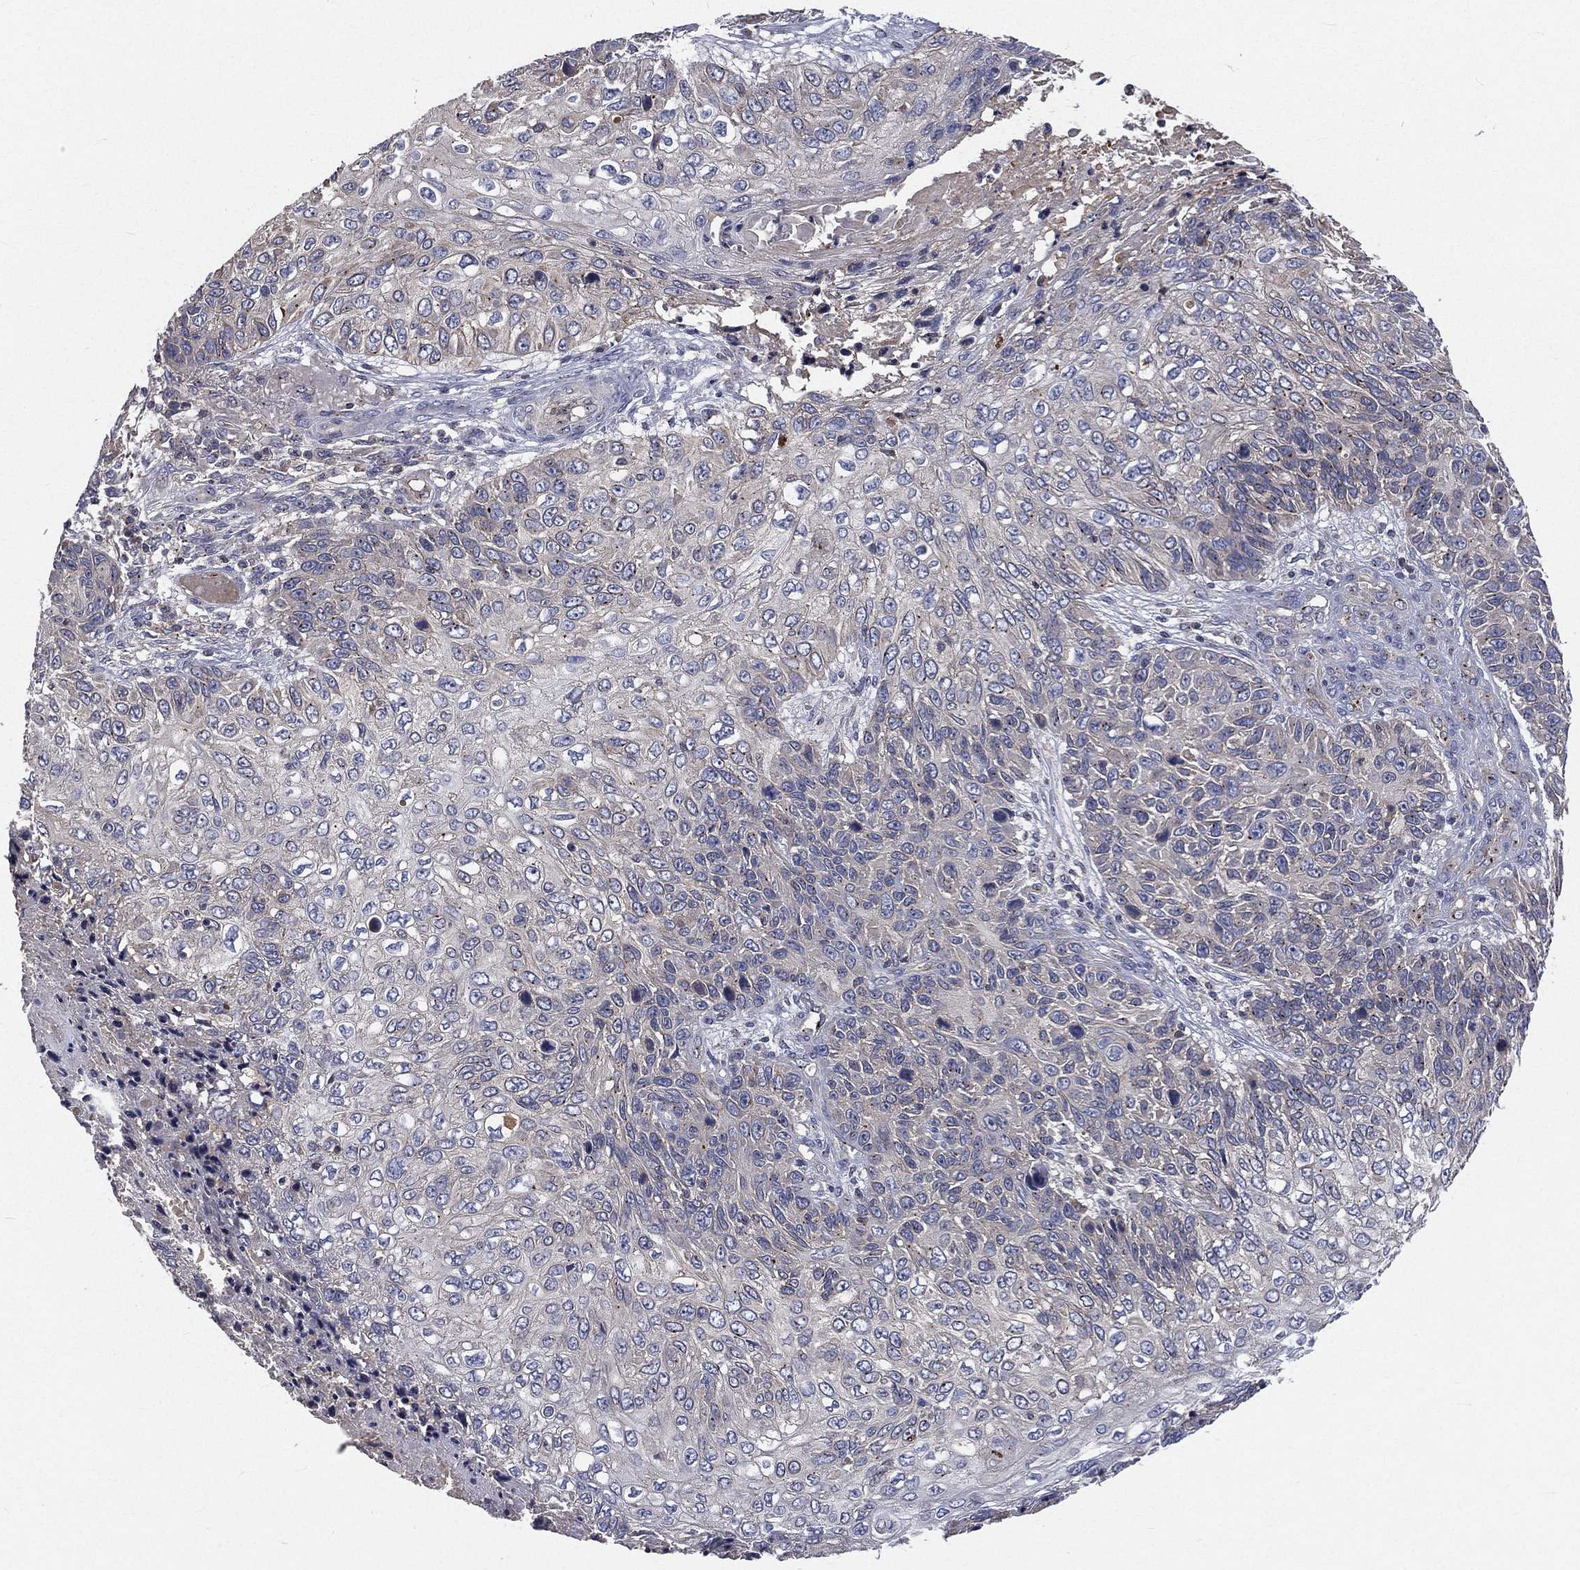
{"staining": {"intensity": "moderate", "quantity": "<25%", "location": "cytoplasmic/membranous"}, "tissue": "skin cancer", "cell_type": "Tumor cells", "image_type": "cancer", "snomed": [{"axis": "morphology", "description": "Squamous cell carcinoma, NOS"}, {"axis": "topography", "description": "Skin"}], "caption": "Tumor cells reveal low levels of moderate cytoplasmic/membranous staining in about <25% of cells in skin squamous cell carcinoma. (DAB = brown stain, brightfield microscopy at high magnification).", "gene": "CROCC", "patient": {"sex": "male", "age": 92}}